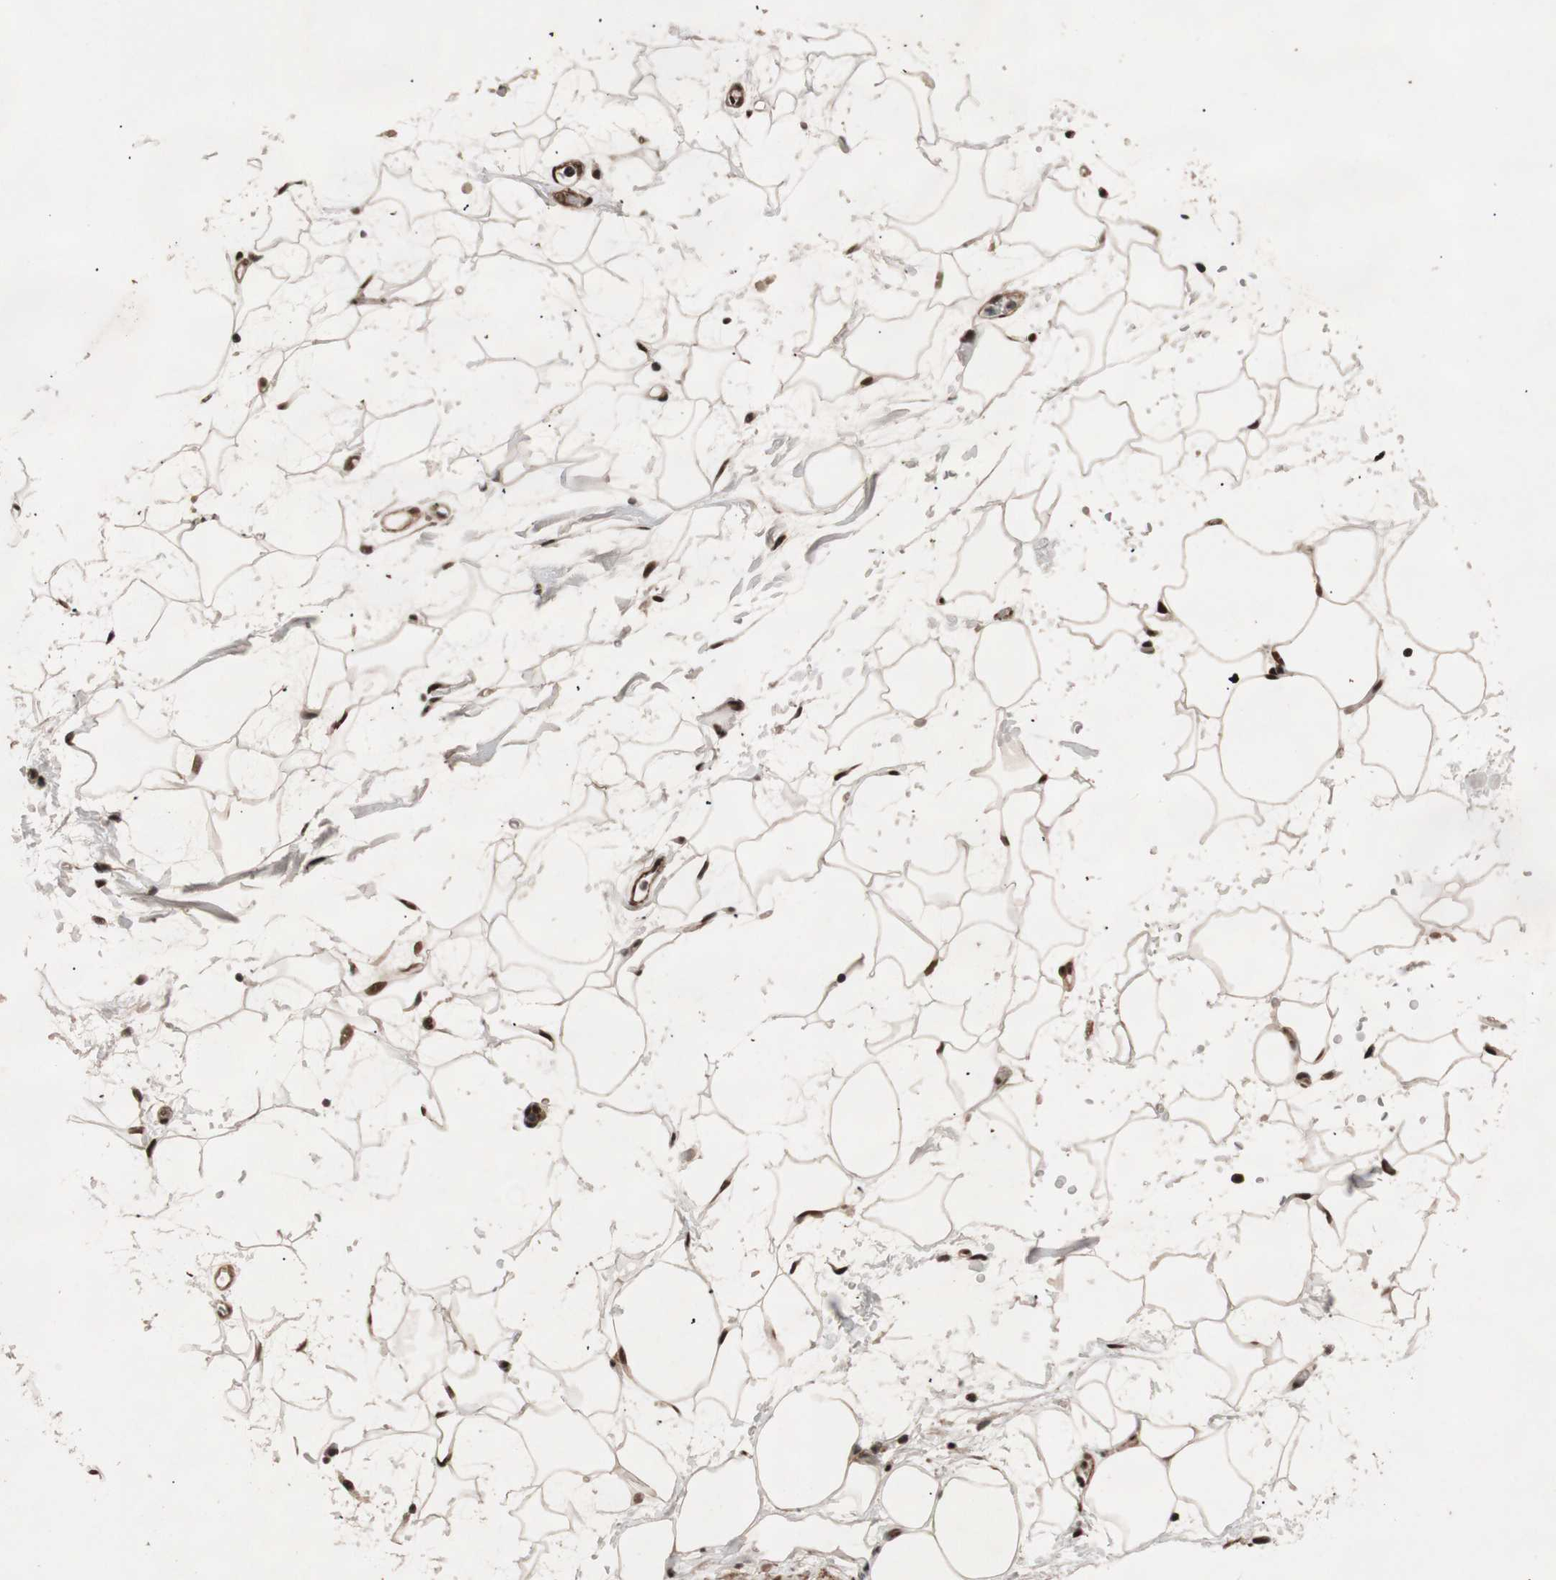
{"staining": {"intensity": "strong", "quantity": ">75%", "location": "nuclear"}, "tissue": "adipose tissue", "cell_type": "Adipocytes", "image_type": "normal", "snomed": [{"axis": "morphology", "description": "Normal tissue, NOS"}, {"axis": "topography", "description": "Soft tissue"}], "caption": "Normal adipose tissue demonstrates strong nuclear staining in about >75% of adipocytes.", "gene": "HEXIM1", "patient": {"sex": "male", "age": 72}}